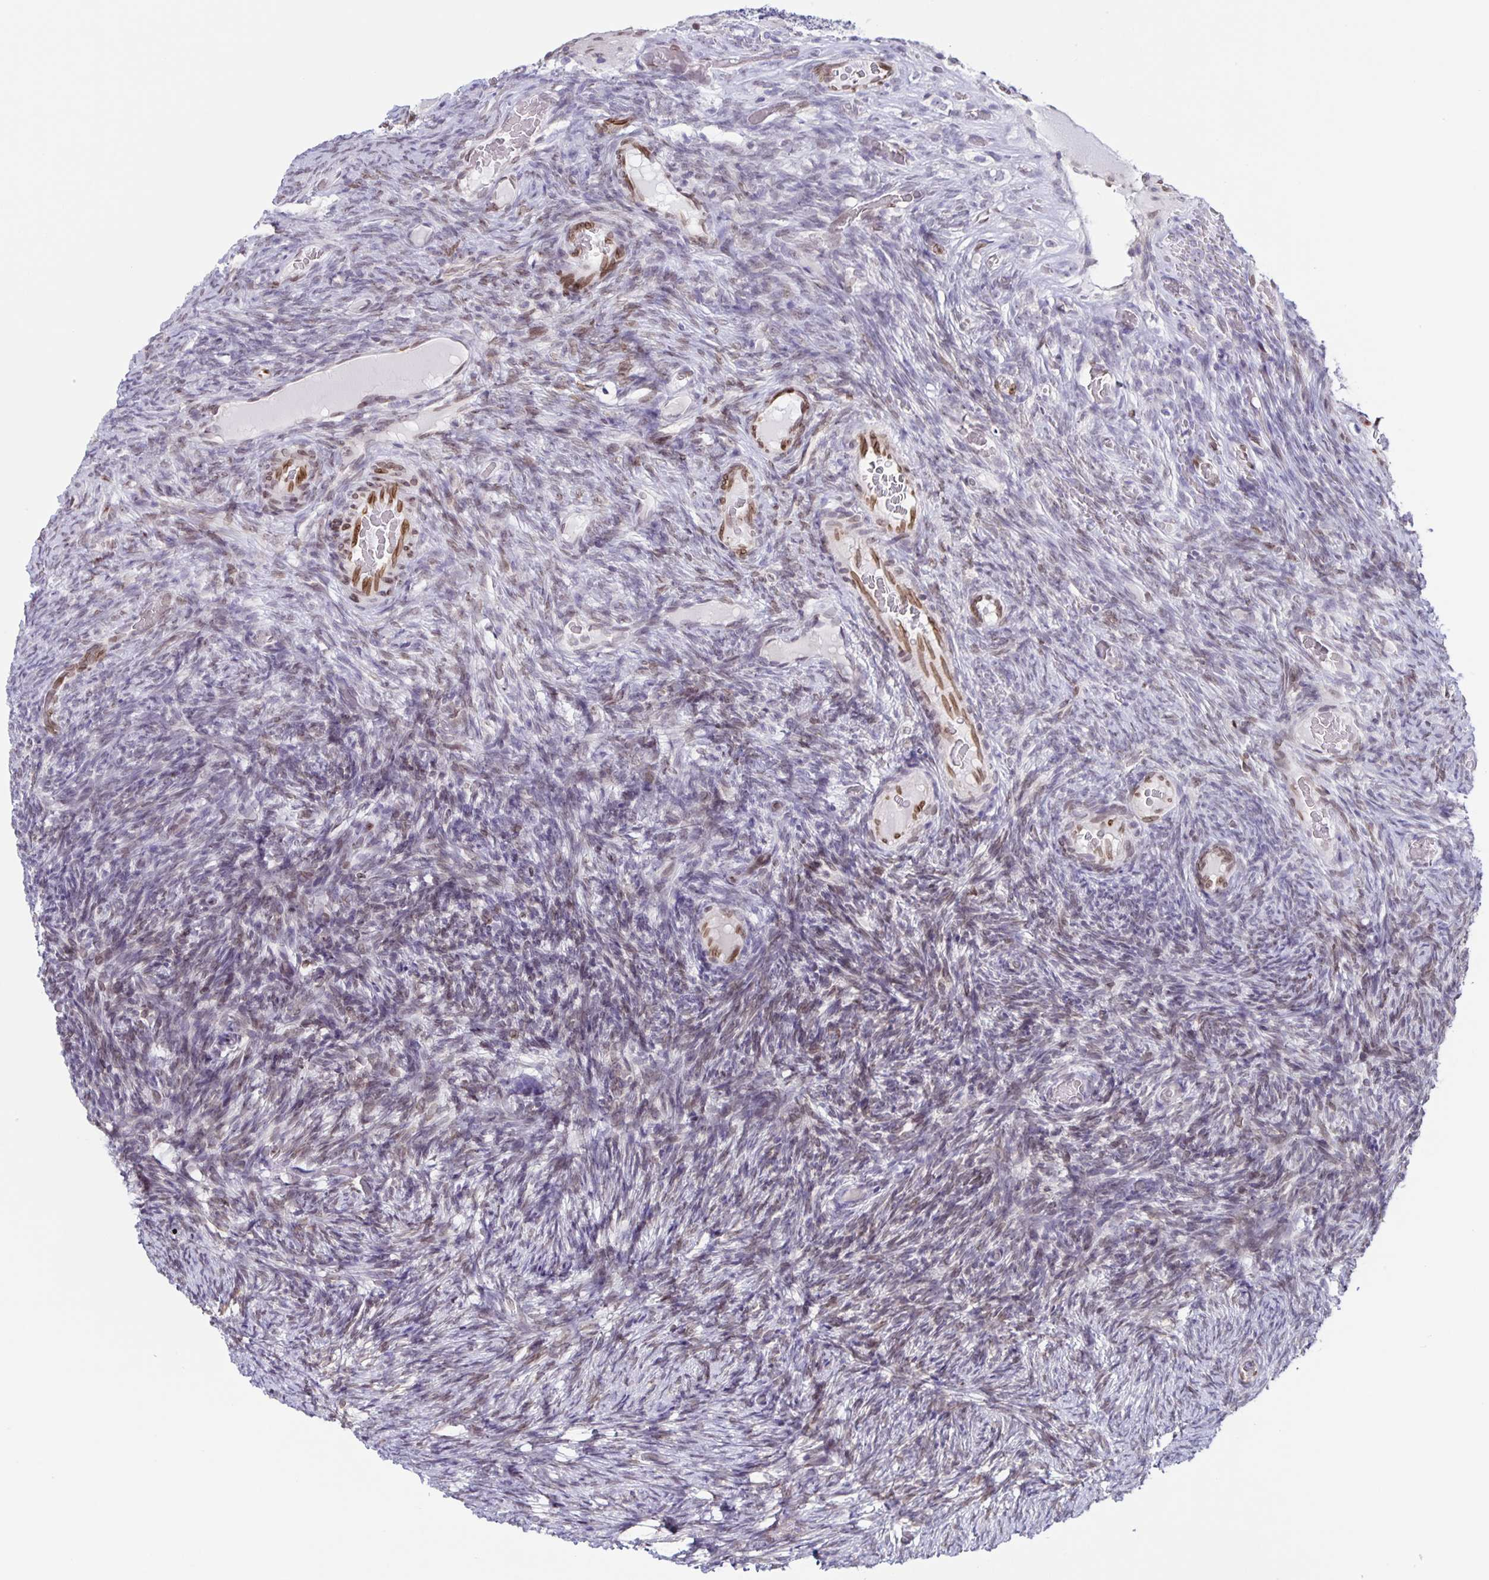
{"staining": {"intensity": "moderate", "quantity": "<25%", "location": "cytoplasmic/membranous,nuclear"}, "tissue": "ovary", "cell_type": "Ovarian stroma cells", "image_type": "normal", "snomed": [{"axis": "morphology", "description": "Normal tissue, NOS"}, {"axis": "topography", "description": "Ovary"}], "caption": "A histopathology image of ovary stained for a protein exhibits moderate cytoplasmic/membranous,nuclear brown staining in ovarian stroma cells. The staining was performed using DAB (3,3'-diaminobenzidine), with brown indicating positive protein expression. Nuclei are stained blue with hematoxylin.", "gene": "SYNE2", "patient": {"sex": "female", "age": 34}}